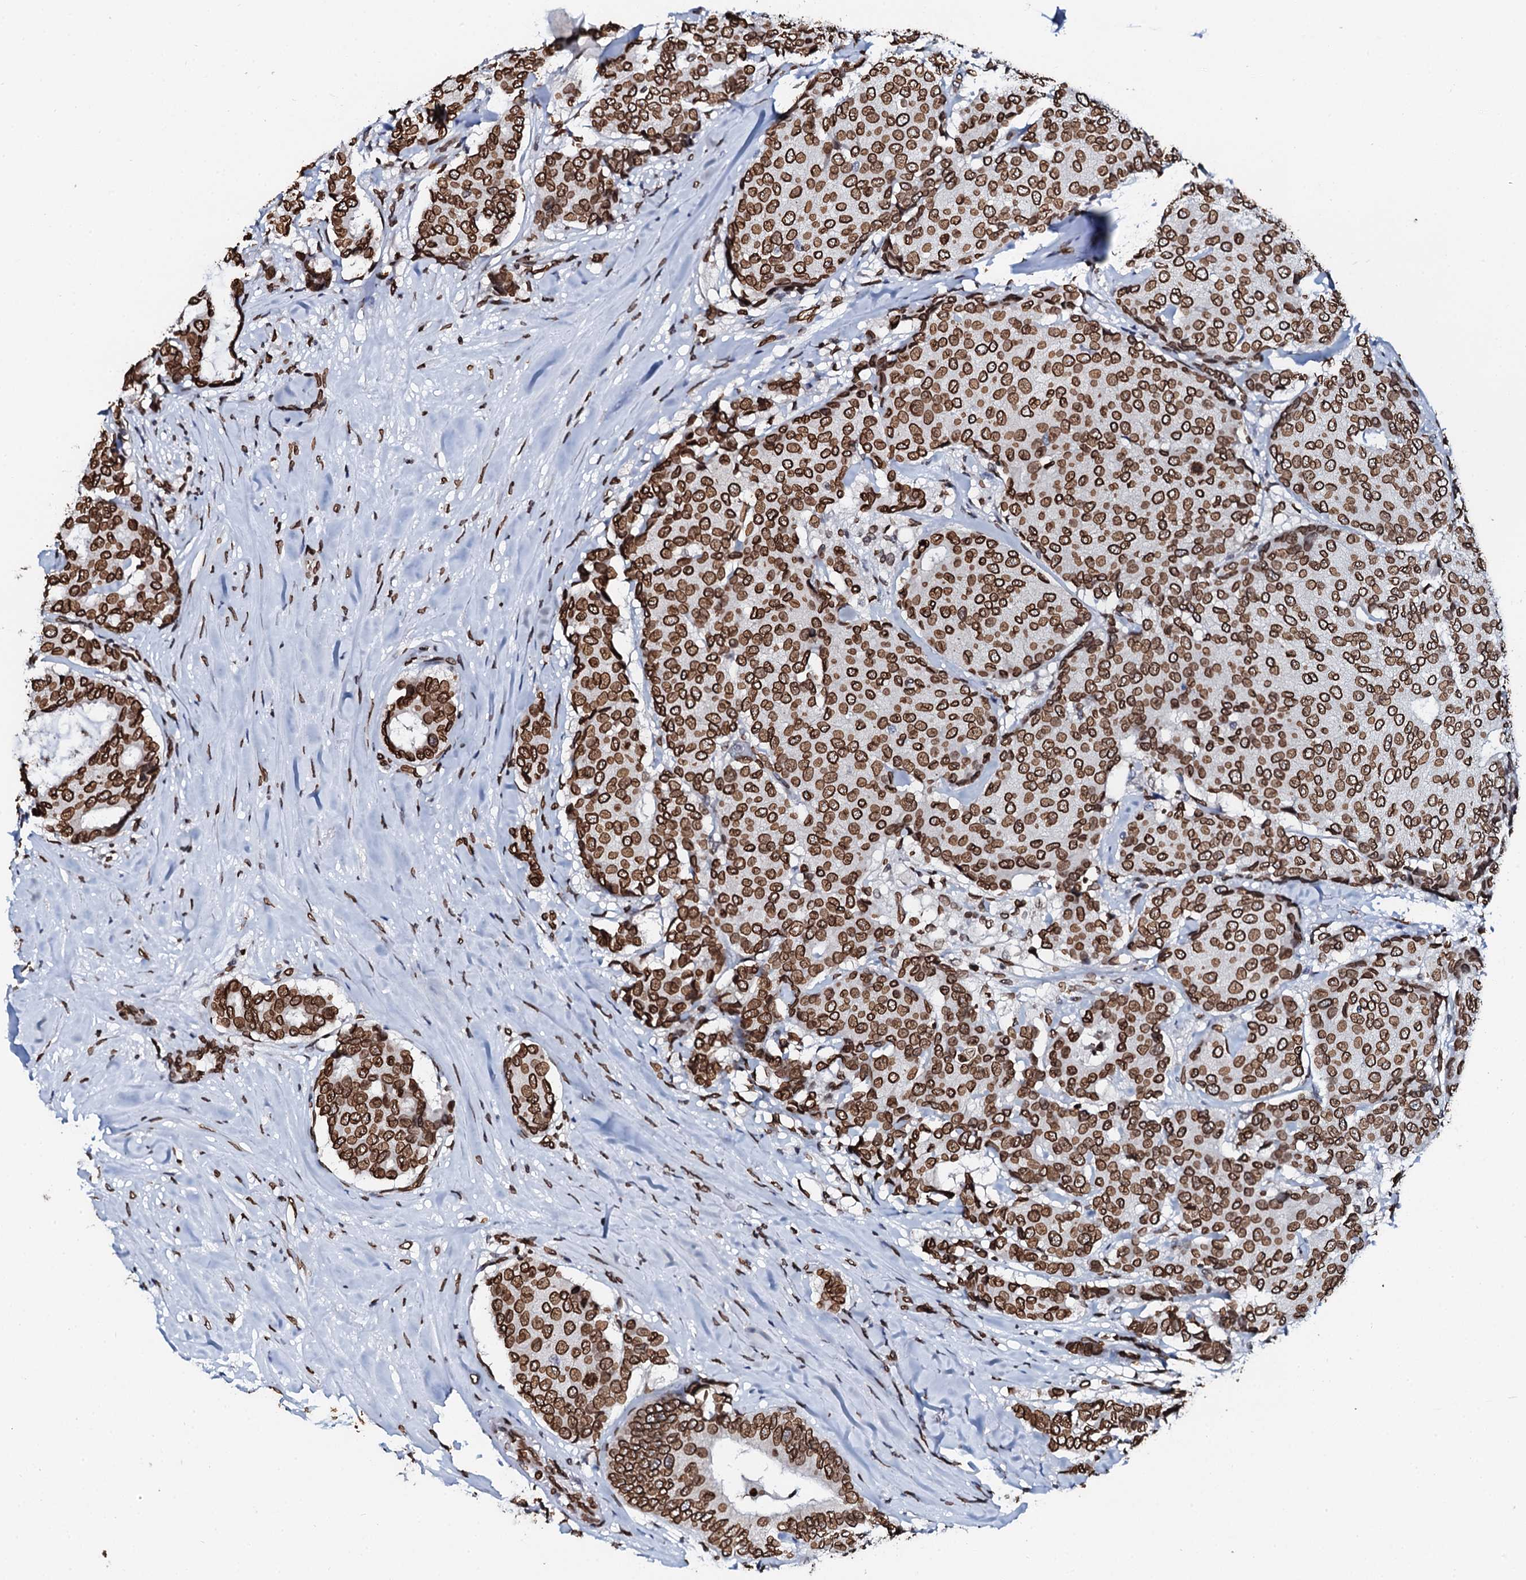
{"staining": {"intensity": "strong", "quantity": ">75%", "location": "nuclear"}, "tissue": "breast cancer", "cell_type": "Tumor cells", "image_type": "cancer", "snomed": [{"axis": "morphology", "description": "Duct carcinoma"}, {"axis": "topography", "description": "Breast"}], "caption": "Invasive ductal carcinoma (breast) stained for a protein shows strong nuclear positivity in tumor cells.", "gene": "KATNAL2", "patient": {"sex": "female", "age": 75}}